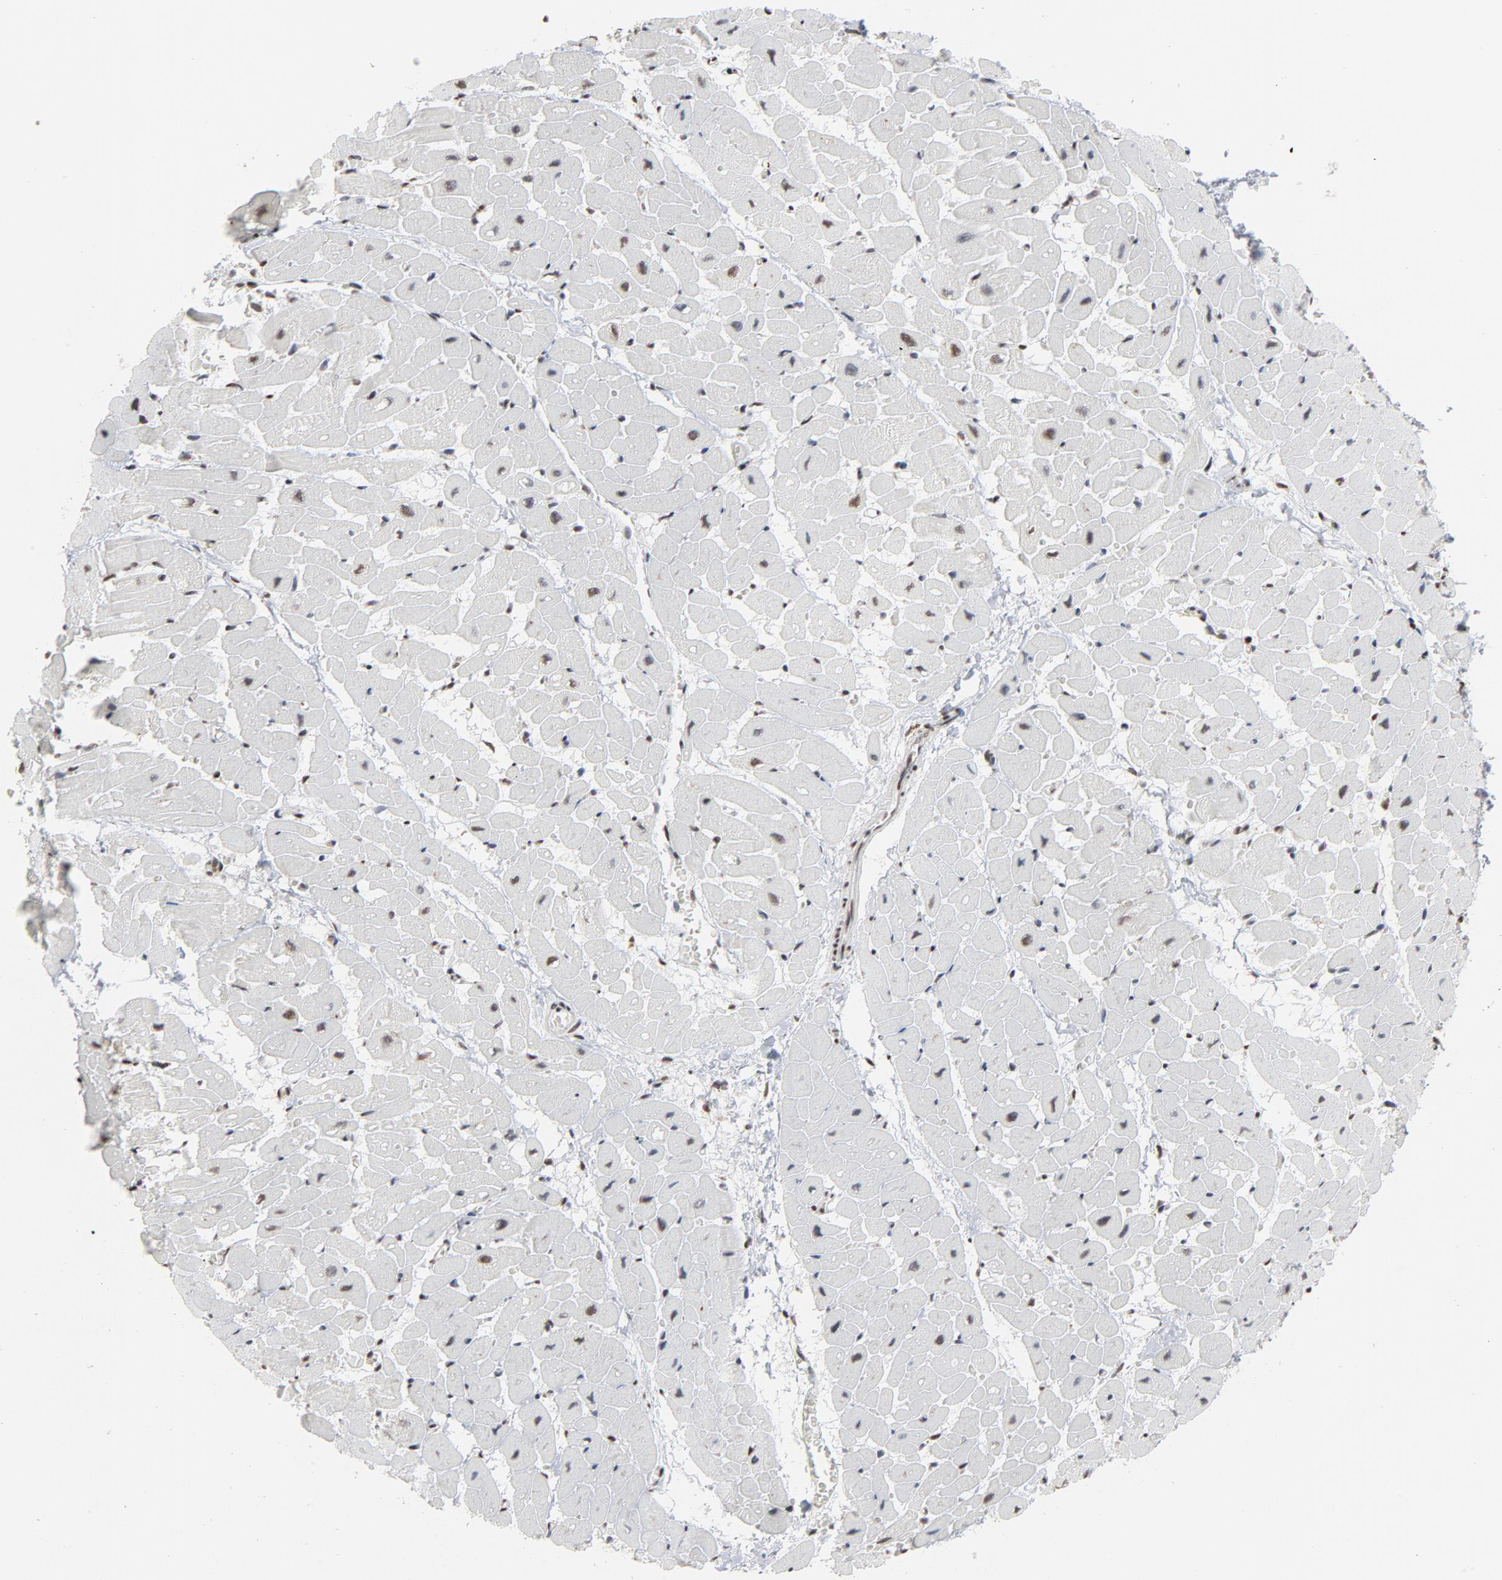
{"staining": {"intensity": "moderate", "quantity": "25%-75%", "location": "nuclear"}, "tissue": "heart muscle", "cell_type": "Cardiomyocytes", "image_type": "normal", "snomed": [{"axis": "morphology", "description": "Normal tissue, NOS"}, {"axis": "topography", "description": "Heart"}], "caption": "Heart muscle stained with immunohistochemistry (IHC) shows moderate nuclear expression in approximately 25%-75% of cardiomyocytes.", "gene": "MRE11", "patient": {"sex": "male", "age": 45}}